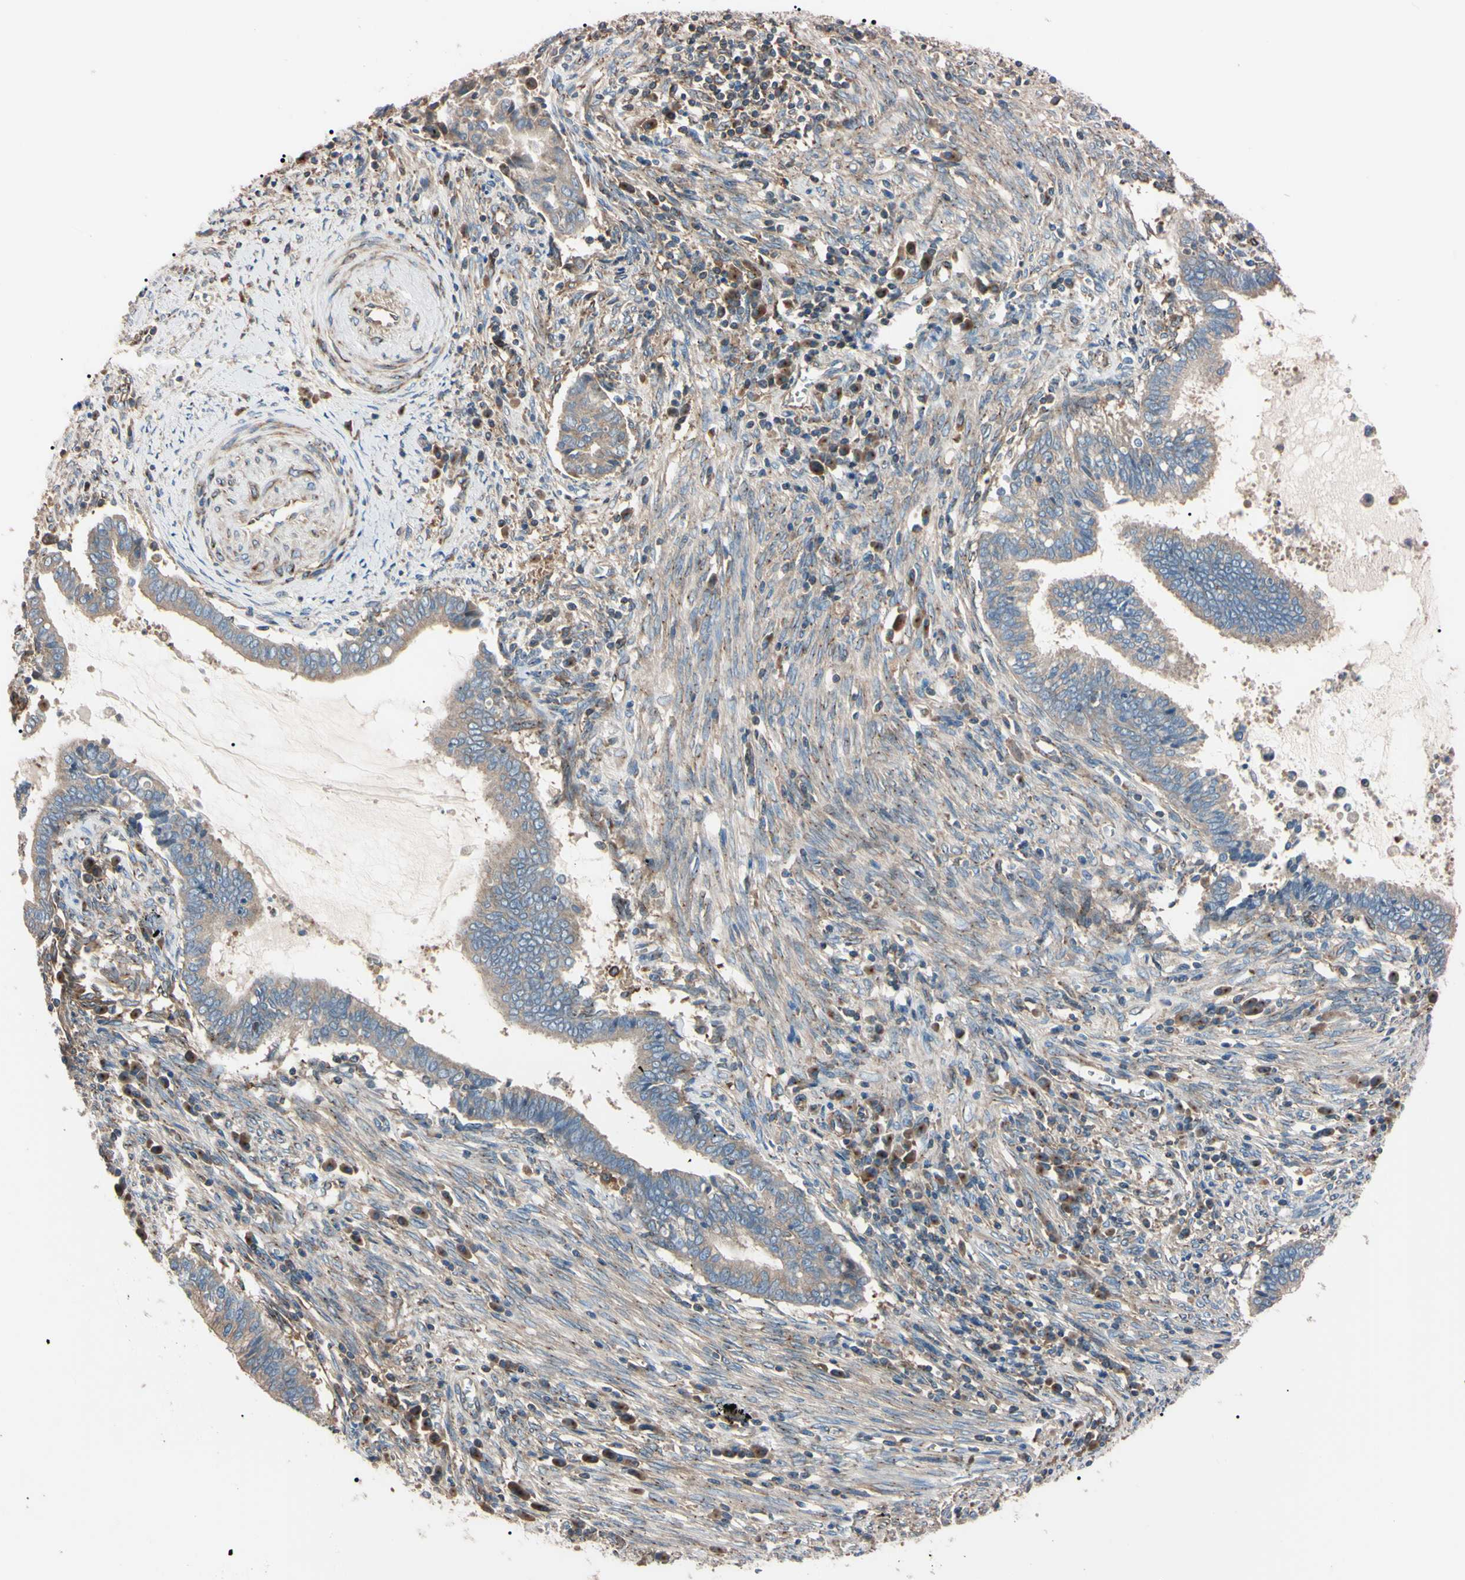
{"staining": {"intensity": "weak", "quantity": ">75%", "location": "cytoplasmic/membranous"}, "tissue": "cervical cancer", "cell_type": "Tumor cells", "image_type": "cancer", "snomed": [{"axis": "morphology", "description": "Adenocarcinoma, NOS"}, {"axis": "topography", "description": "Cervix"}], "caption": "Immunohistochemical staining of human cervical cancer (adenocarcinoma) displays weak cytoplasmic/membranous protein expression in about >75% of tumor cells.", "gene": "PRKACA", "patient": {"sex": "female", "age": 44}}